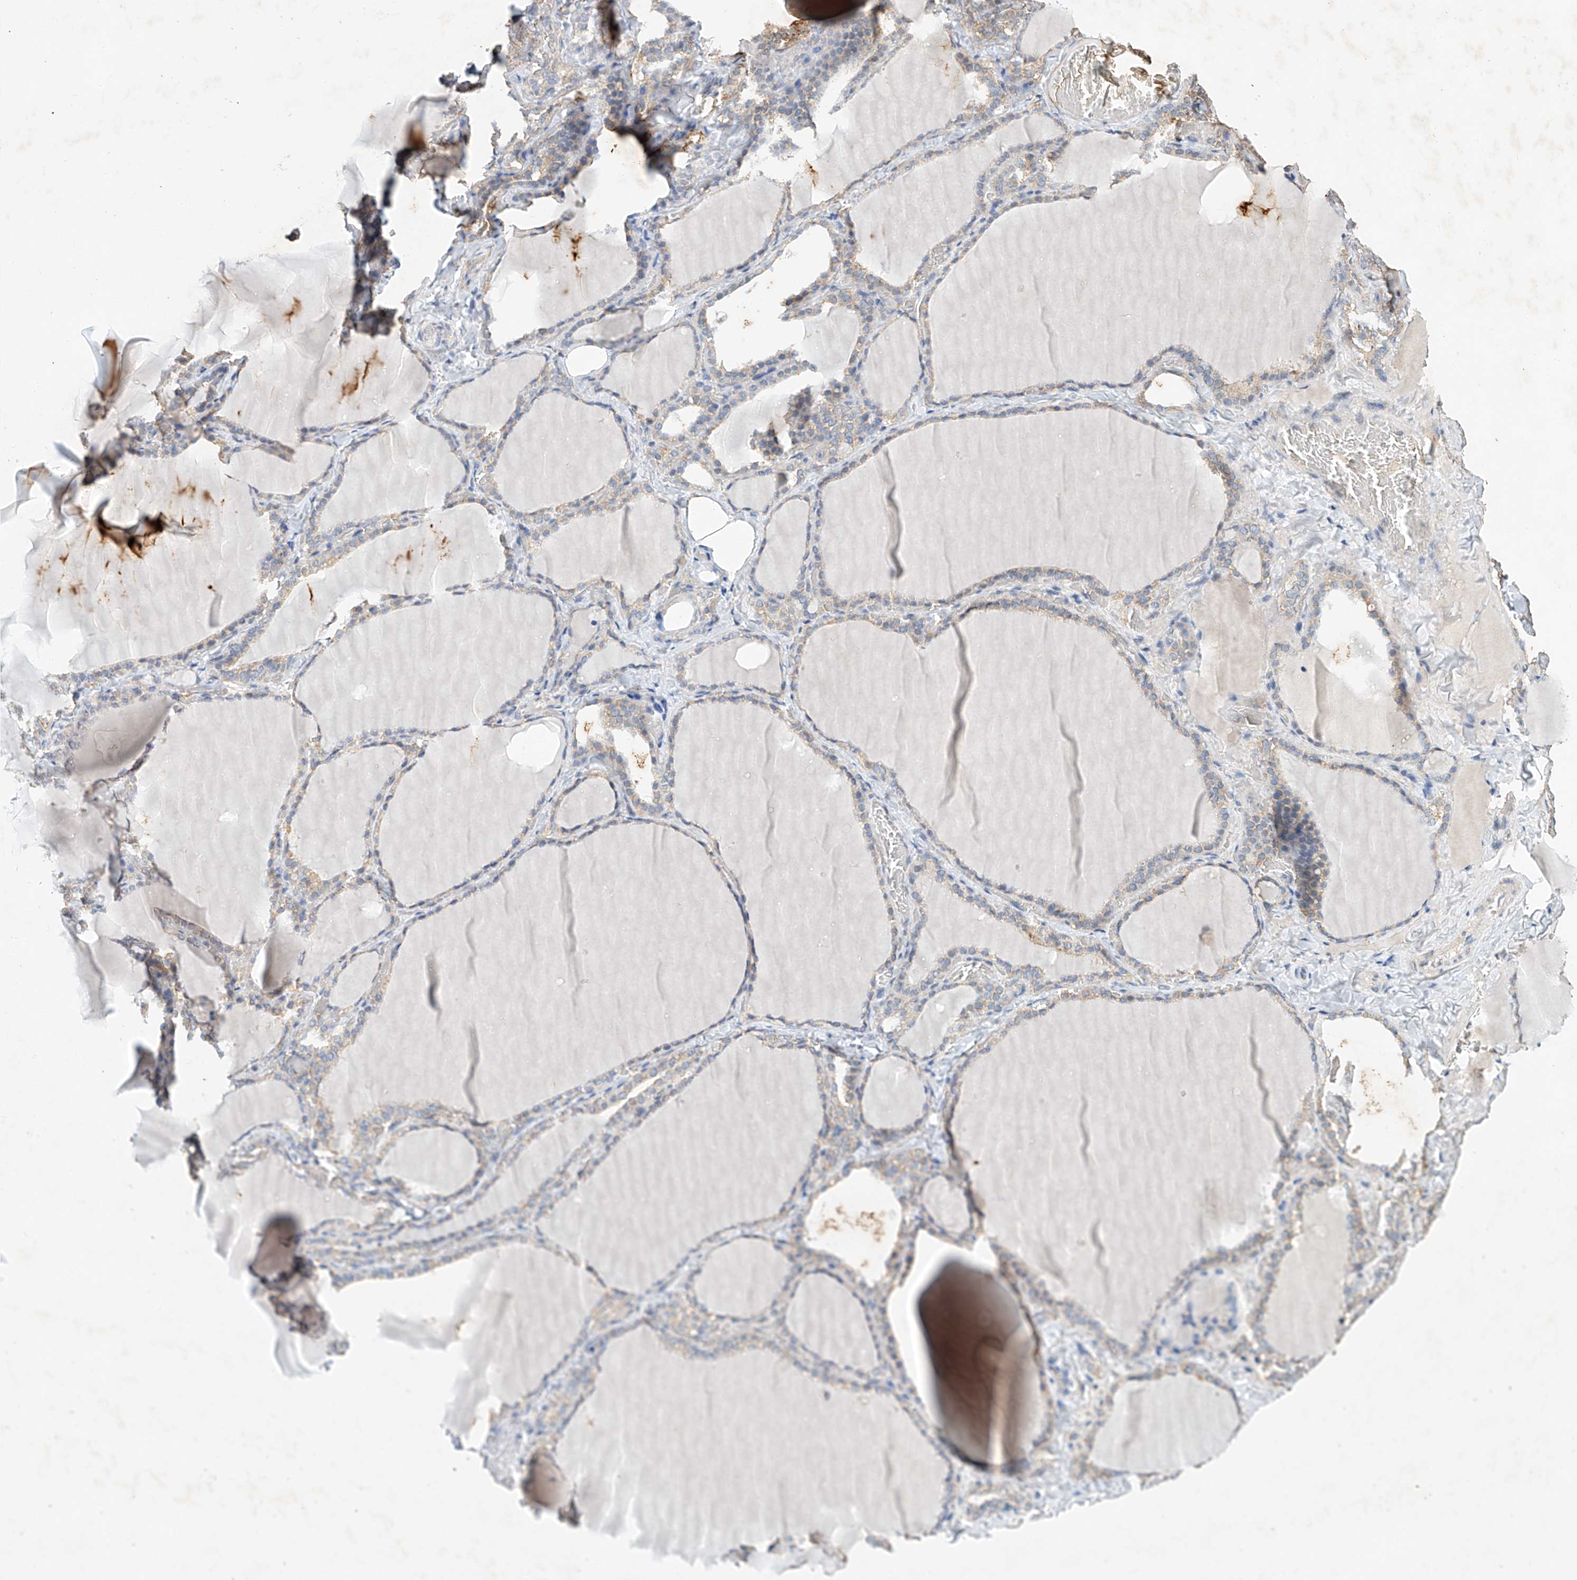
{"staining": {"intensity": "negative", "quantity": "none", "location": "none"}, "tissue": "thyroid gland", "cell_type": "Glandular cells", "image_type": "normal", "snomed": [{"axis": "morphology", "description": "Normal tissue, NOS"}, {"axis": "topography", "description": "Thyroid gland"}], "caption": "This is an immunohistochemistry (IHC) photomicrograph of benign thyroid gland. There is no staining in glandular cells.", "gene": "CTDP1", "patient": {"sex": "female", "age": 22}}